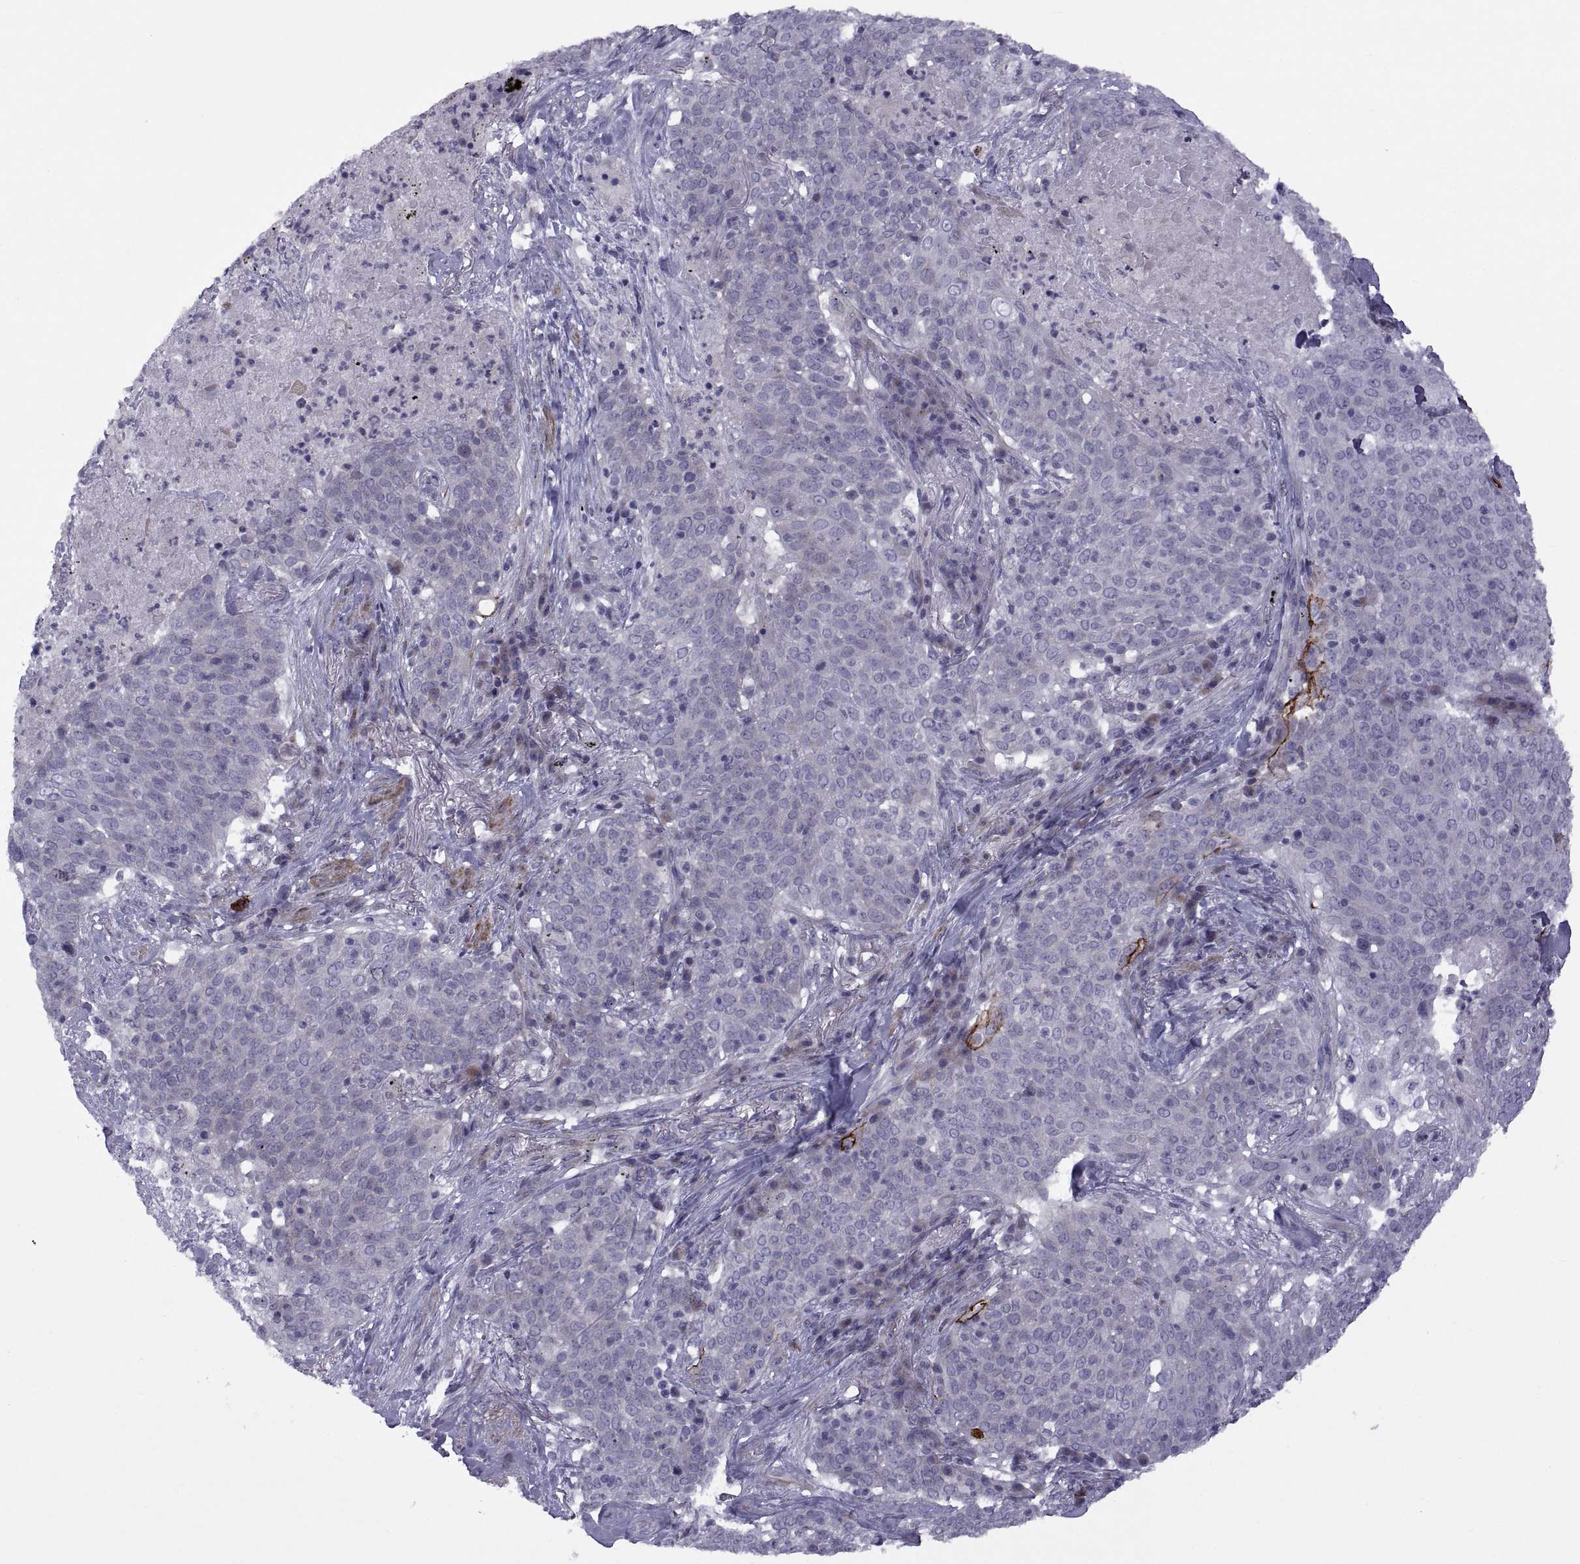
{"staining": {"intensity": "negative", "quantity": "none", "location": "none"}, "tissue": "lung cancer", "cell_type": "Tumor cells", "image_type": "cancer", "snomed": [{"axis": "morphology", "description": "Squamous cell carcinoma, NOS"}, {"axis": "topography", "description": "Lung"}], "caption": "Immunohistochemical staining of human lung squamous cell carcinoma demonstrates no significant positivity in tumor cells.", "gene": "TMEM158", "patient": {"sex": "male", "age": 82}}